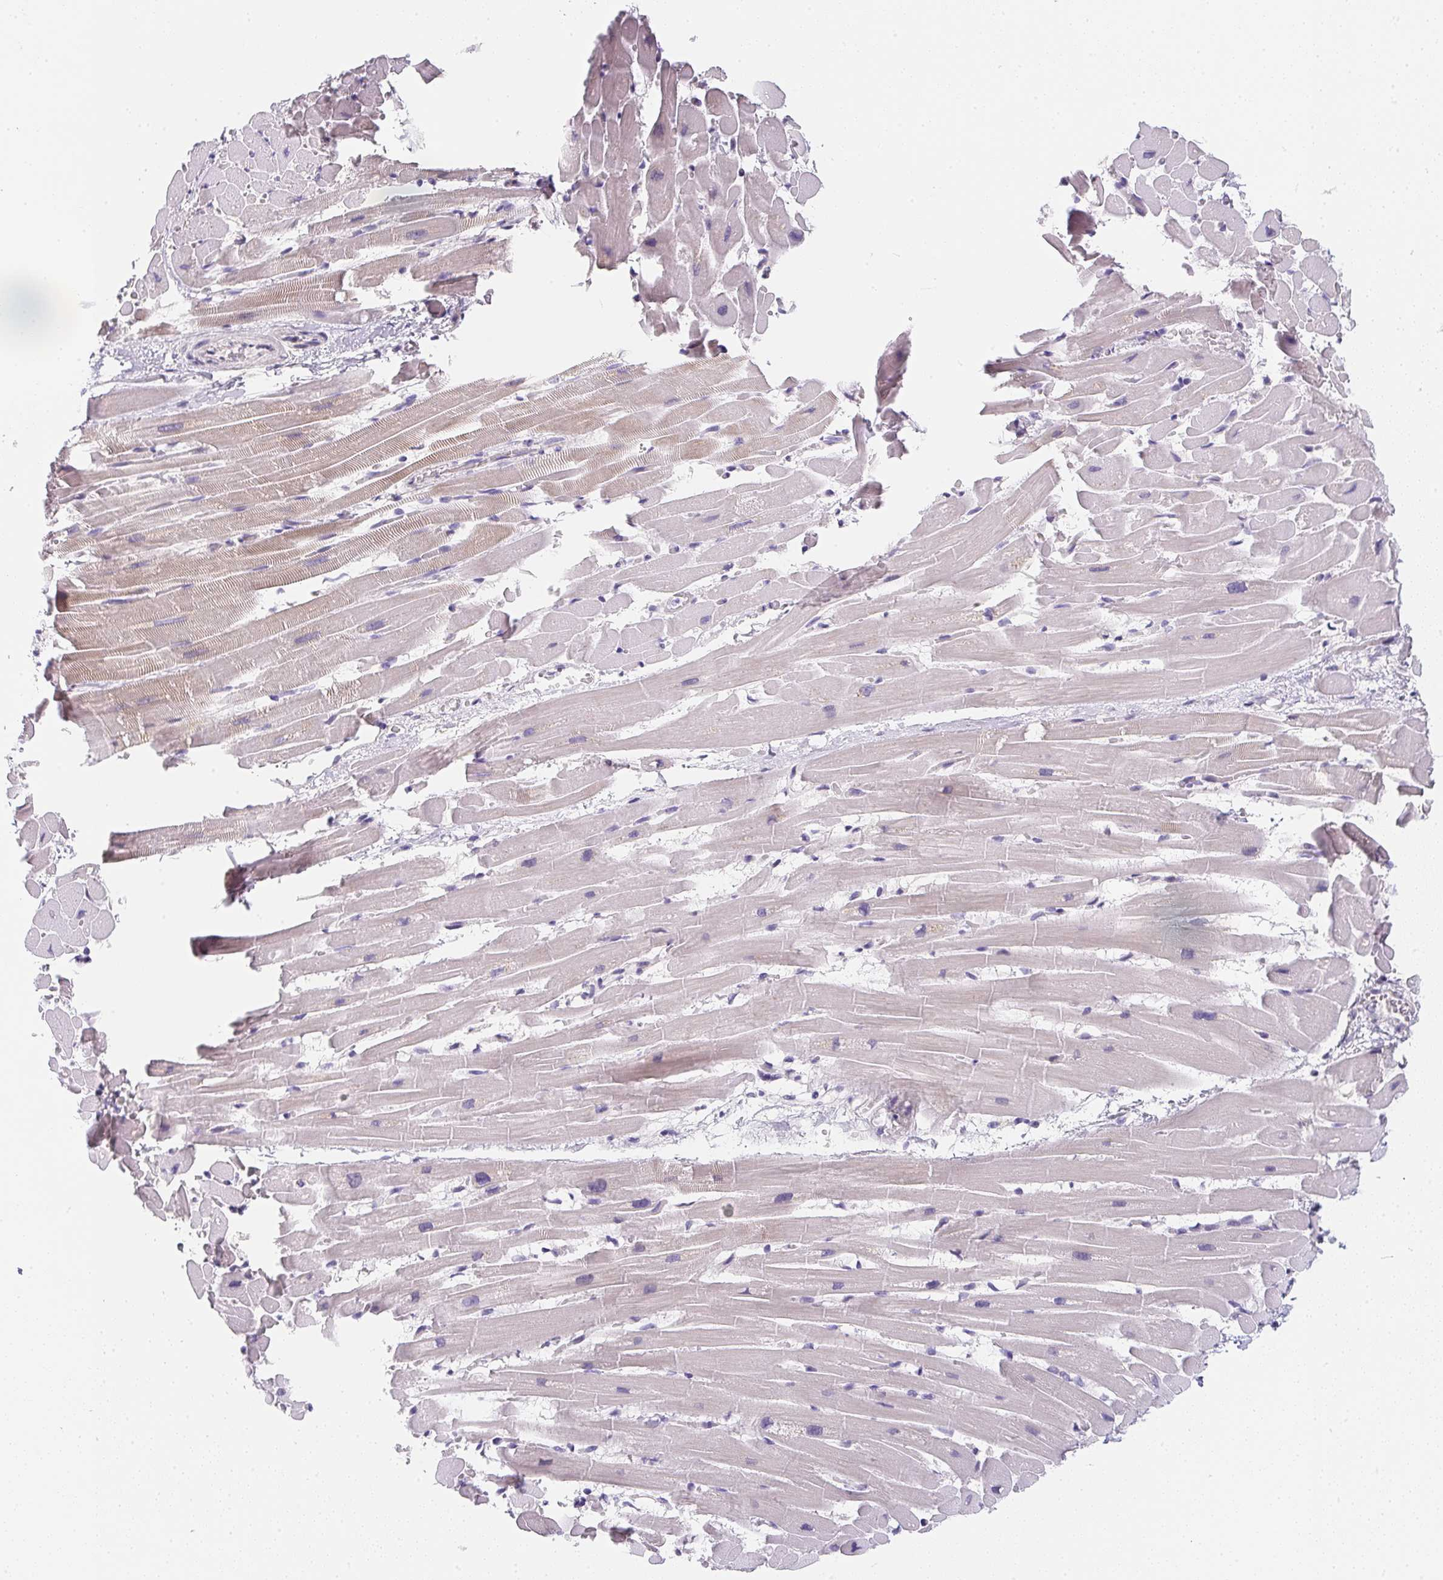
{"staining": {"intensity": "weak", "quantity": "25%-75%", "location": "cytoplasmic/membranous"}, "tissue": "heart muscle", "cell_type": "Cardiomyocytes", "image_type": "normal", "snomed": [{"axis": "morphology", "description": "Normal tissue, NOS"}, {"axis": "topography", "description": "Heart"}], "caption": "This is a micrograph of immunohistochemistry staining of unremarkable heart muscle, which shows weak positivity in the cytoplasmic/membranous of cardiomyocytes.", "gene": "MAP1A", "patient": {"sex": "male", "age": 37}}